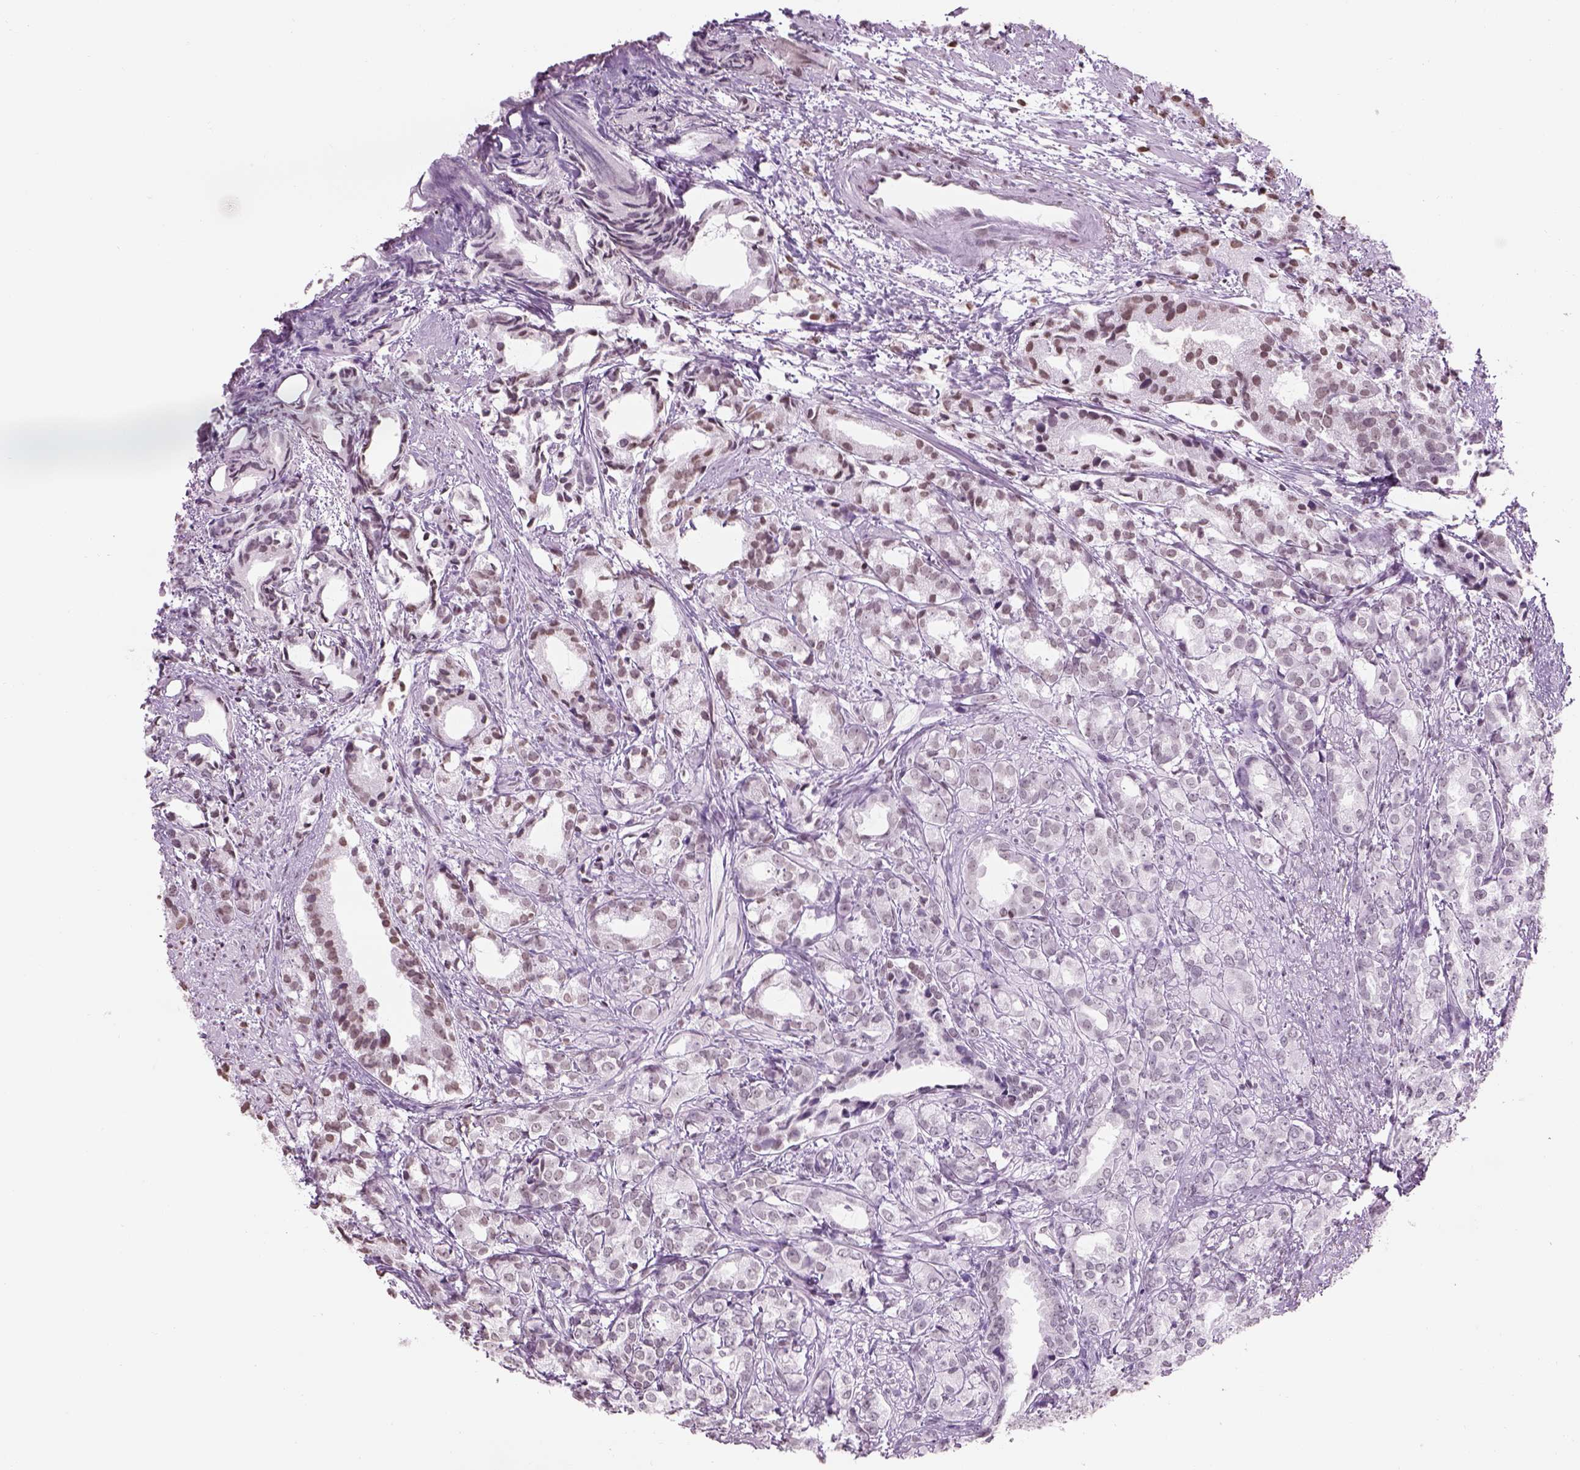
{"staining": {"intensity": "weak", "quantity": ">75%", "location": "nuclear"}, "tissue": "prostate cancer", "cell_type": "Tumor cells", "image_type": "cancer", "snomed": [{"axis": "morphology", "description": "Adenocarcinoma, High grade"}, {"axis": "topography", "description": "Prostate"}], "caption": "DAB immunohistochemical staining of prostate cancer (adenocarcinoma (high-grade)) displays weak nuclear protein expression in approximately >75% of tumor cells.", "gene": "BARHL1", "patient": {"sex": "male", "age": 79}}